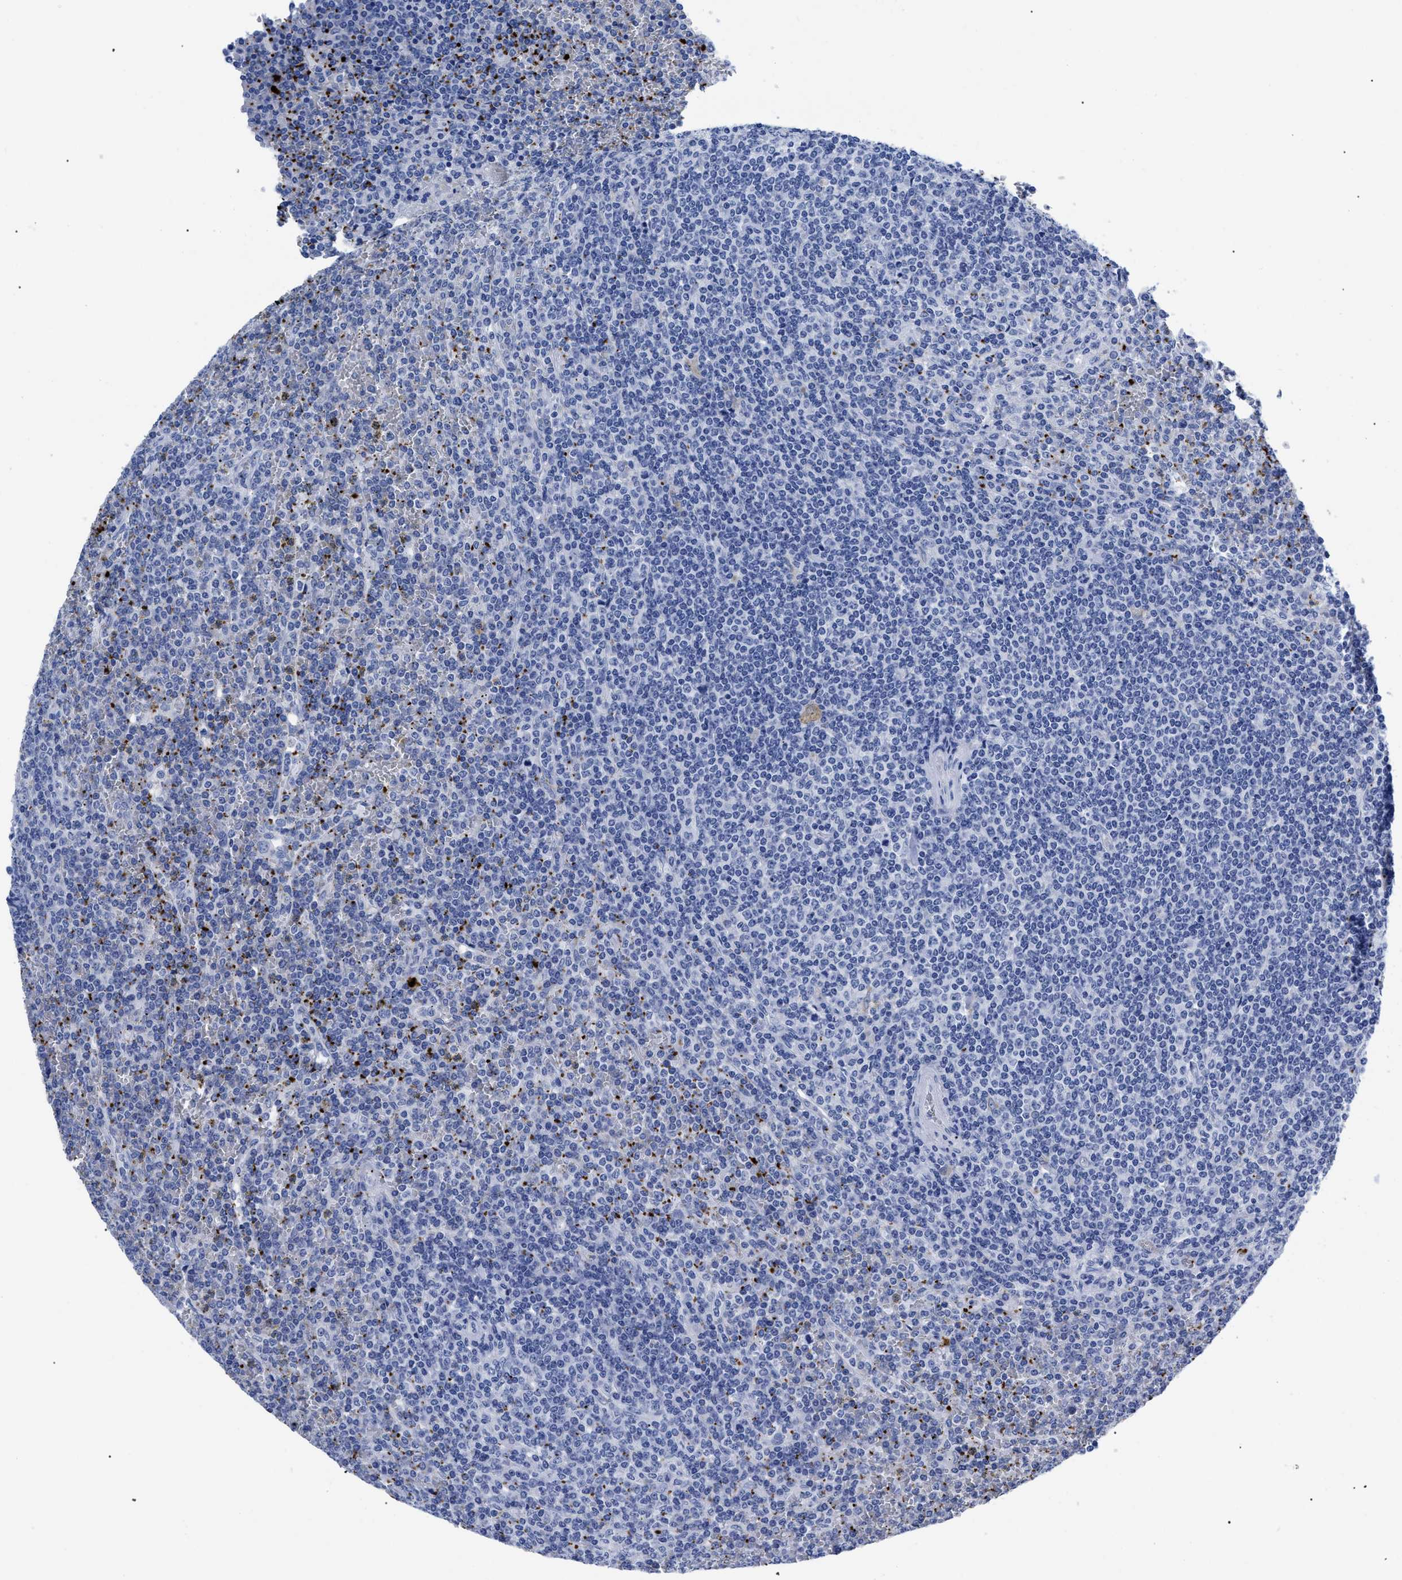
{"staining": {"intensity": "negative", "quantity": "none", "location": "none"}, "tissue": "lymphoma", "cell_type": "Tumor cells", "image_type": "cancer", "snomed": [{"axis": "morphology", "description": "Malignant lymphoma, non-Hodgkin's type, Low grade"}, {"axis": "topography", "description": "Spleen"}], "caption": "DAB (3,3'-diaminobenzidine) immunohistochemical staining of low-grade malignant lymphoma, non-Hodgkin's type exhibits no significant staining in tumor cells.", "gene": "TREML1", "patient": {"sex": "female", "age": 19}}